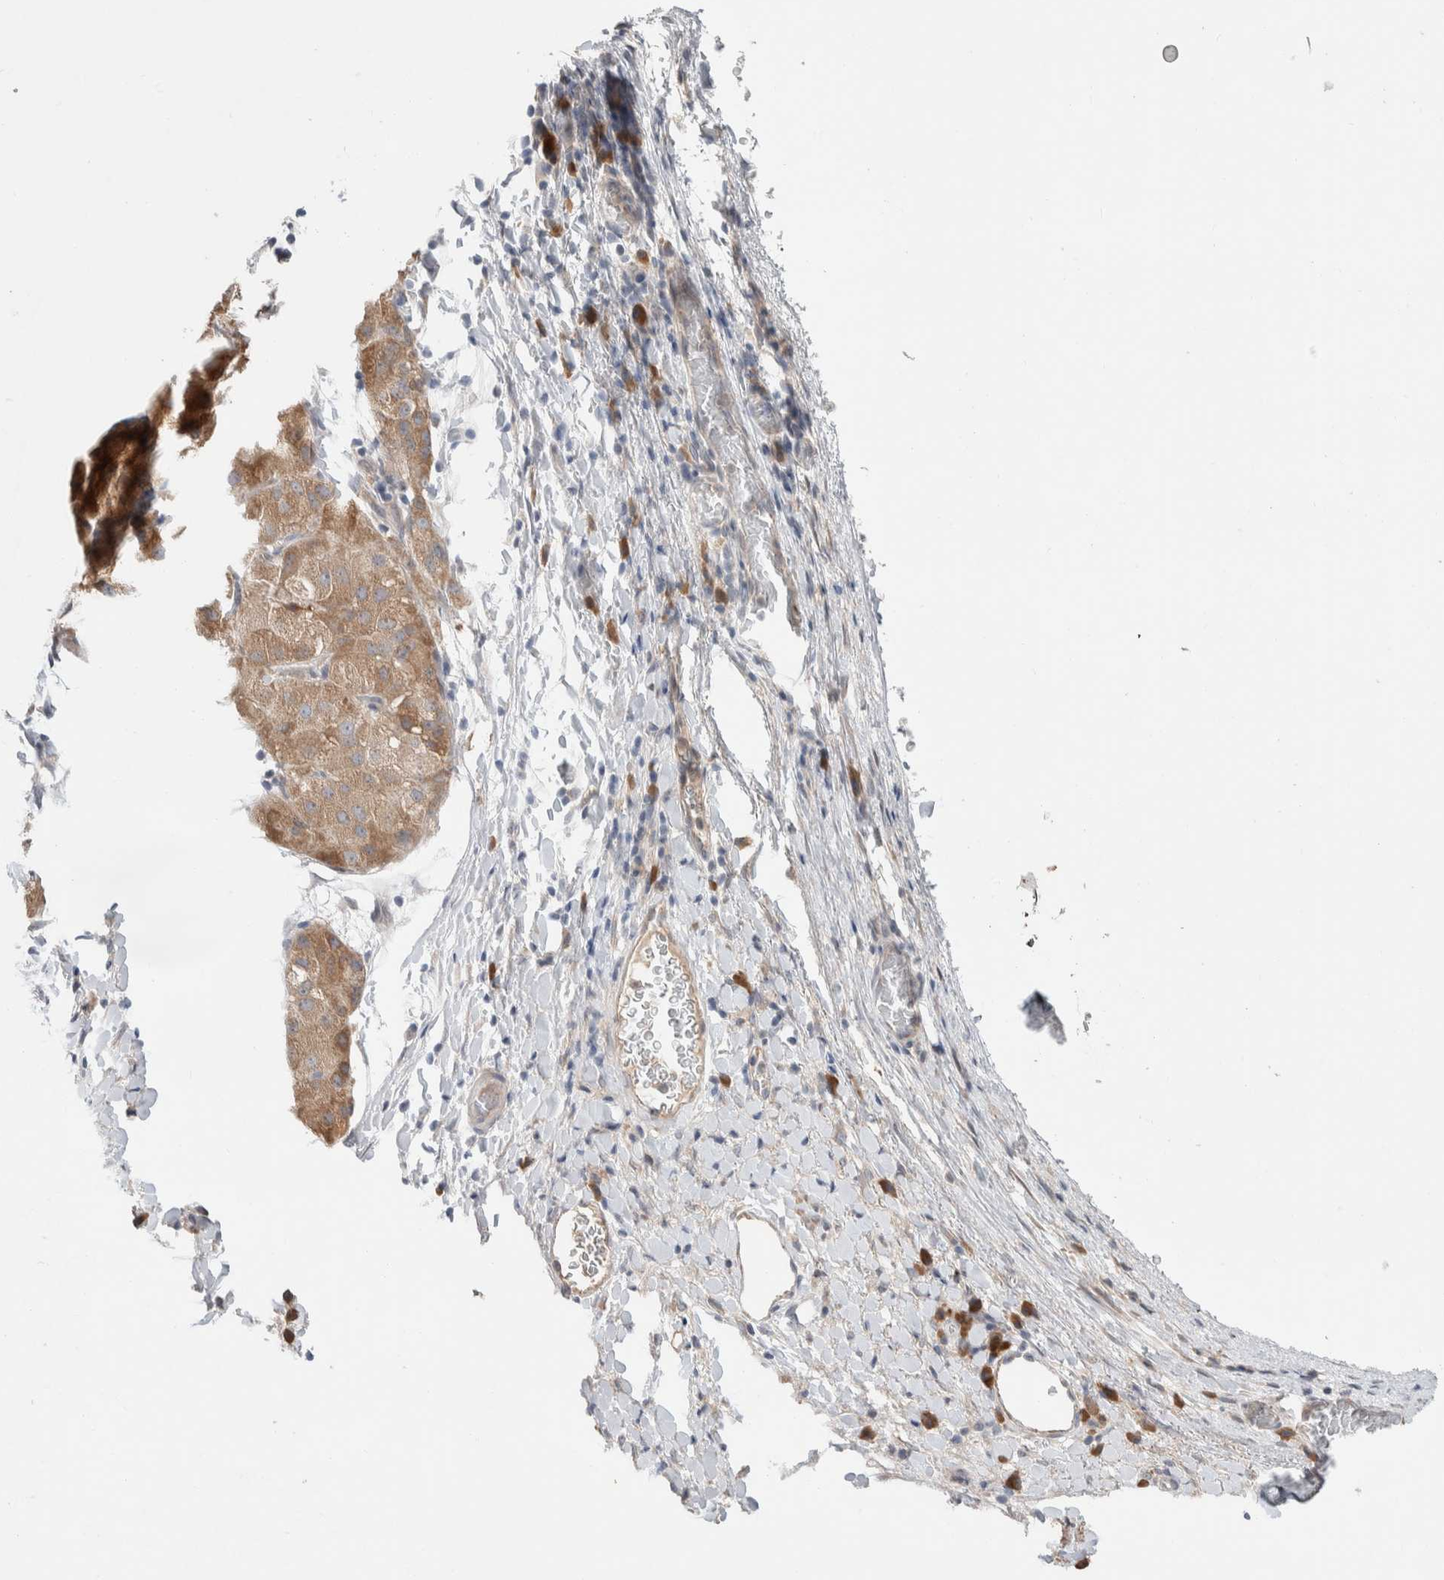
{"staining": {"intensity": "moderate", "quantity": ">75%", "location": "cytoplasmic/membranous"}, "tissue": "liver cancer", "cell_type": "Tumor cells", "image_type": "cancer", "snomed": [{"axis": "morphology", "description": "Carcinoma, Hepatocellular, NOS"}, {"axis": "topography", "description": "Liver"}], "caption": "The photomicrograph exhibits a brown stain indicating the presence of a protein in the cytoplasmic/membranous of tumor cells in liver cancer.", "gene": "RUSF1", "patient": {"sex": "male", "age": 80}}